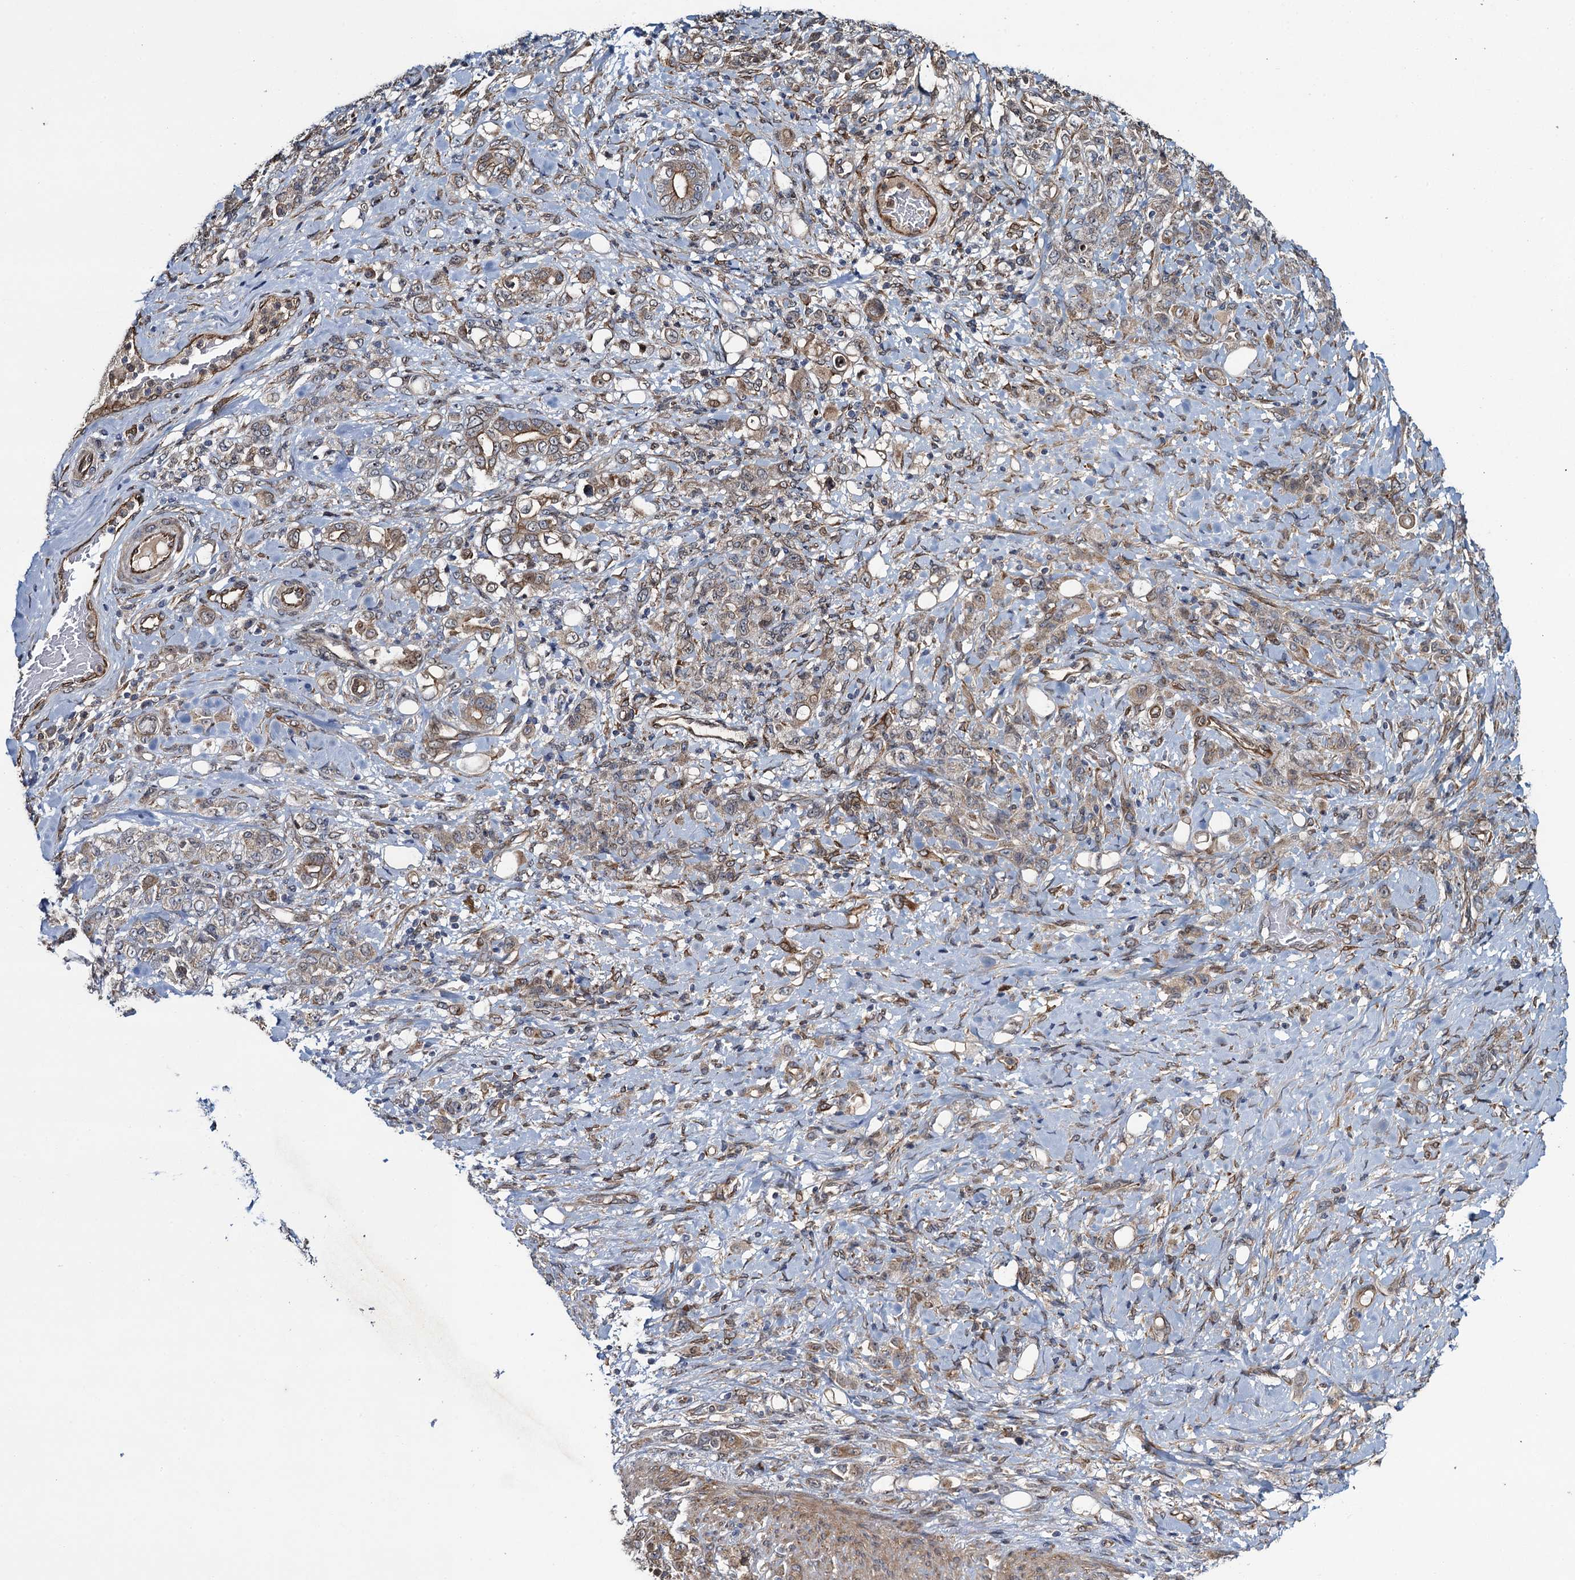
{"staining": {"intensity": "moderate", "quantity": "25%-75%", "location": "cytoplasmic/membranous"}, "tissue": "stomach cancer", "cell_type": "Tumor cells", "image_type": "cancer", "snomed": [{"axis": "morphology", "description": "Adenocarcinoma, NOS"}, {"axis": "topography", "description": "Stomach"}], "caption": "Stomach adenocarcinoma was stained to show a protein in brown. There is medium levels of moderate cytoplasmic/membranous staining in about 25%-75% of tumor cells.", "gene": "EVX2", "patient": {"sex": "female", "age": 79}}